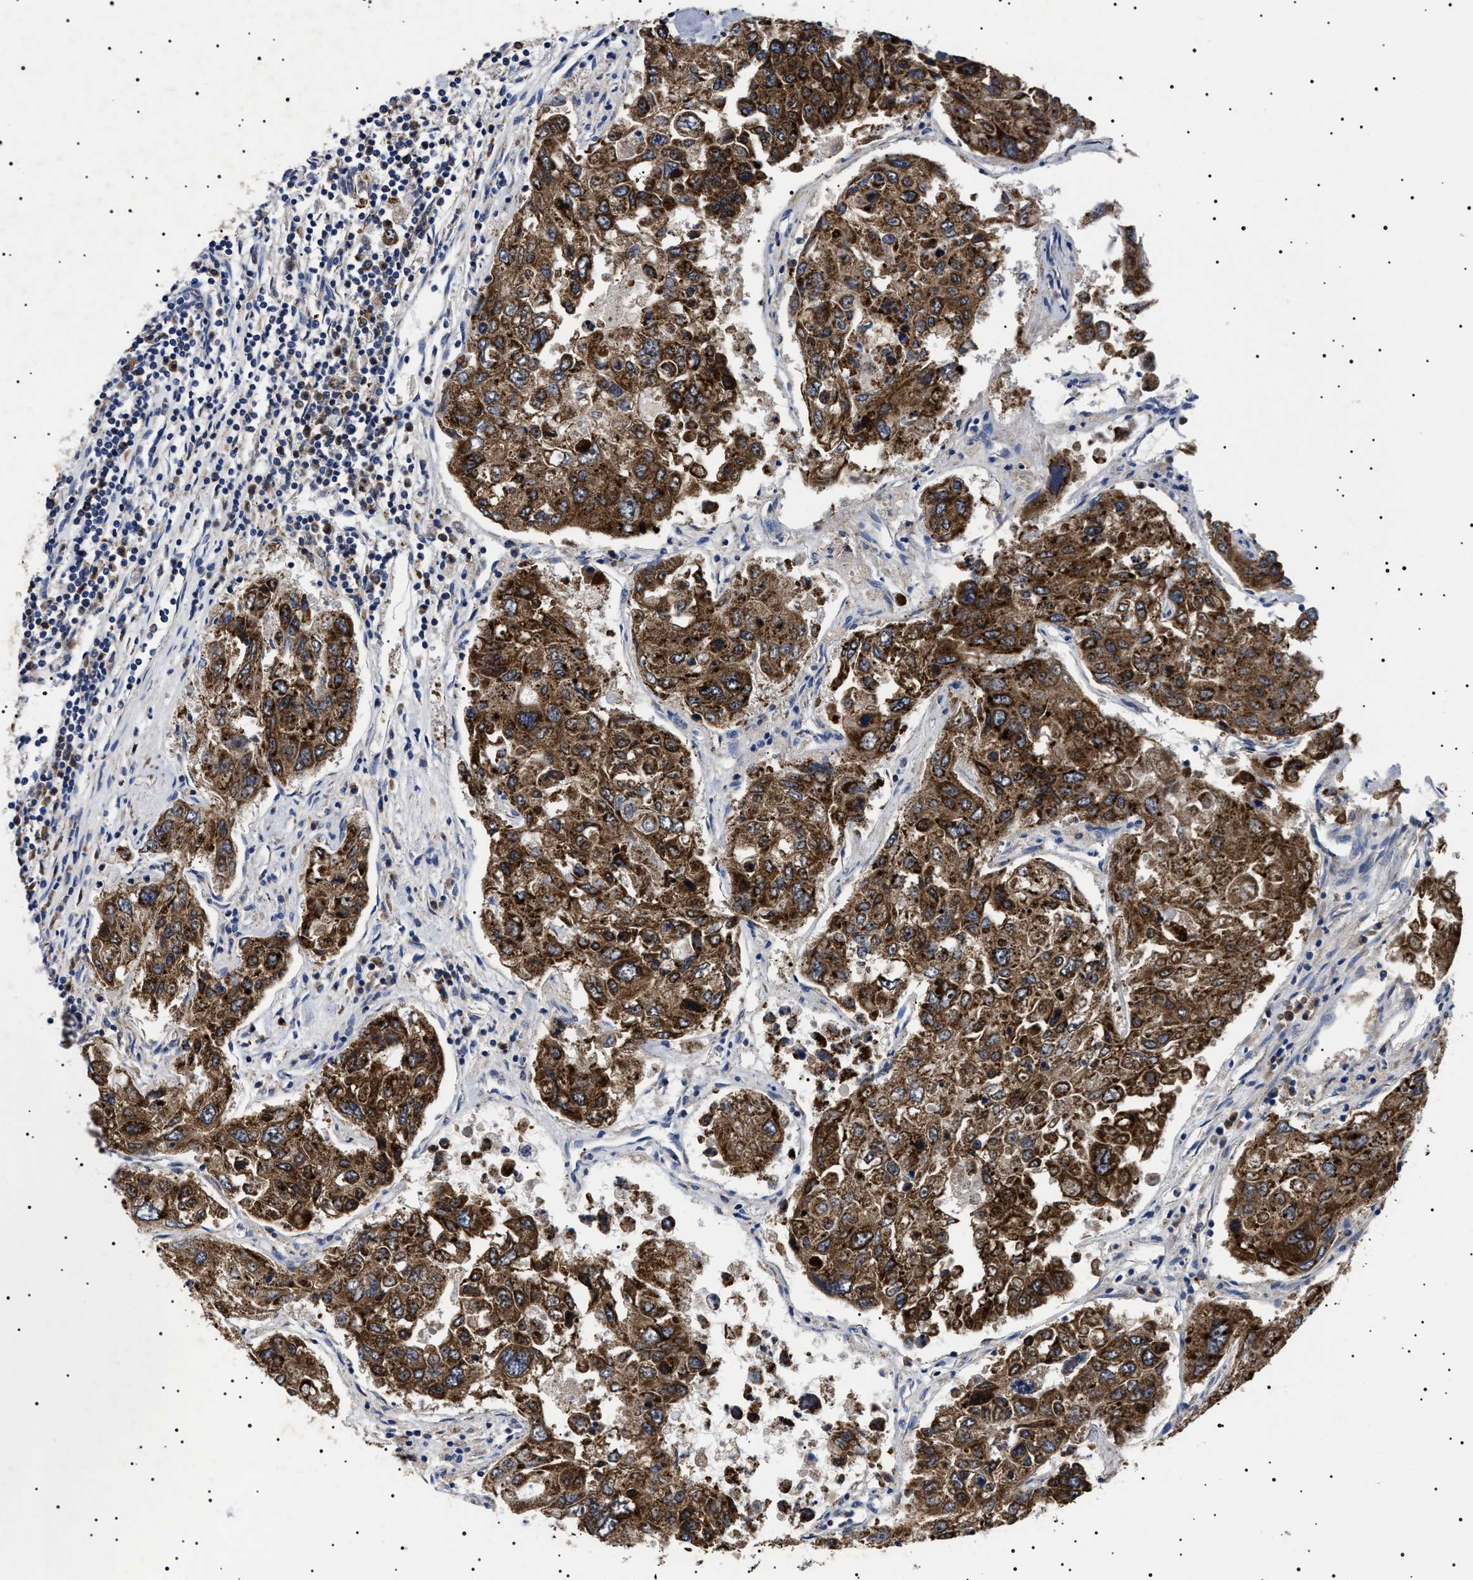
{"staining": {"intensity": "strong", "quantity": ">75%", "location": "cytoplasmic/membranous"}, "tissue": "urothelial cancer", "cell_type": "Tumor cells", "image_type": "cancer", "snomed": [{"axis": "morphology", "description": "Urothelial carcinoma, High grade"}, {"axis": "topography", "description": "Lymph node"}, {"axis": "topography", "description": "Urinary bladder"}], "caption": "High-power microscopy captured an immunohistochemistry micrograph of urothelial carcinoma (high-grade), revealing strong cytoplasmic/membranous positivity in about >75% of tumor cells.", "gene": "CHRDL2", "patient": {"sex": "male", "age": 51}}